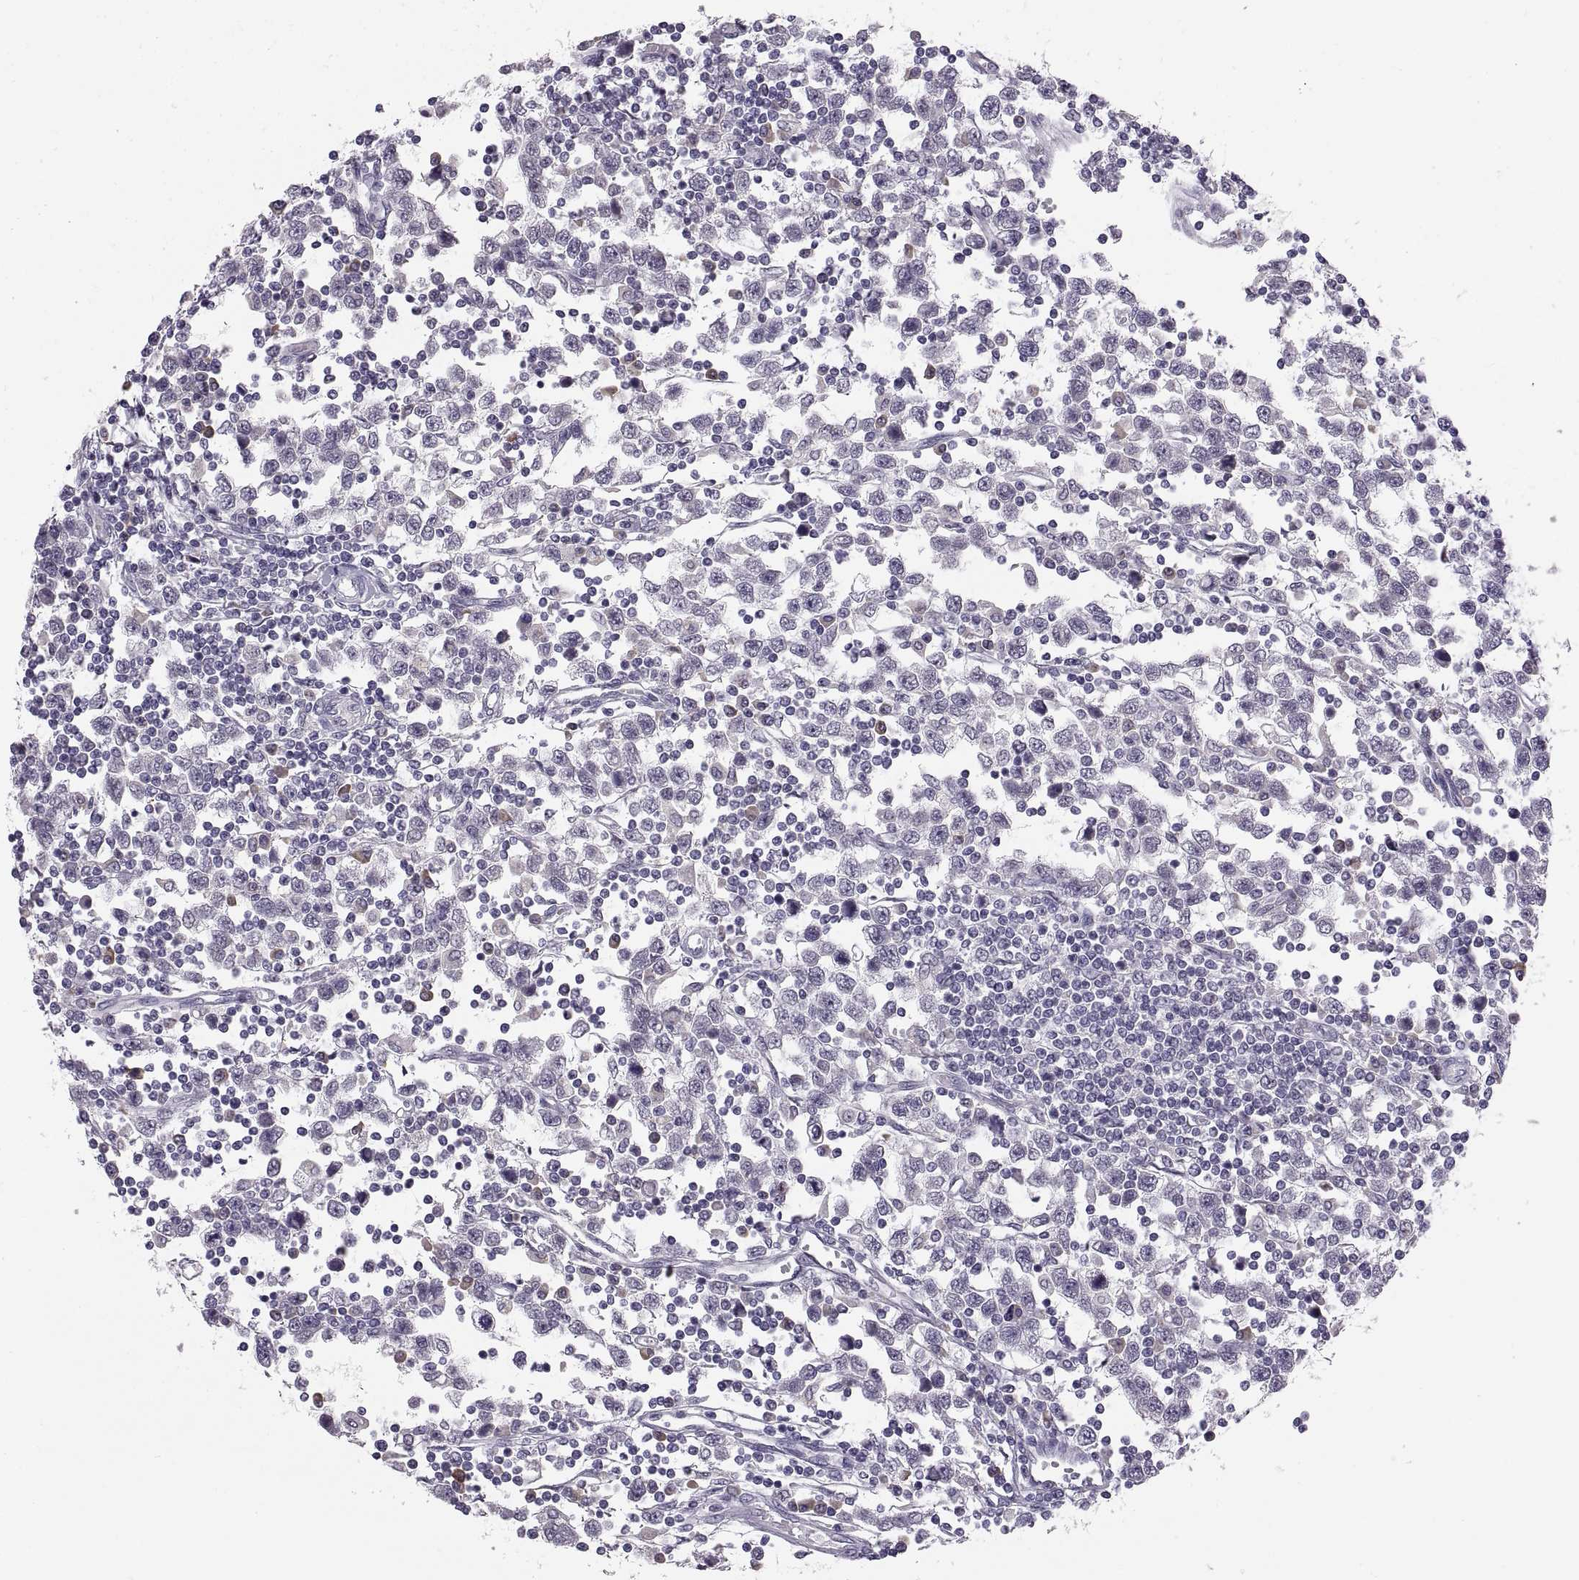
{"staining": {"intensity": "negative", "quantity": "none", "location": "none"}, "tissue": "testis cancer", "cell_type": "Tumor cells", "image_type": "cancer", "snomed": [{"axis": "morphology", "description": "Seminoma, NOS"}, {"axis": "topography", "description": "Testis"}], "caption": "Immunohistochemistry of seminoma (testis) displays no expression in tumor cells. (DAB IHC visualized using brightfield microscopy, high magnification).", "gene": "MAGEB18", "patient": {"sex": "male", "age": 34}}